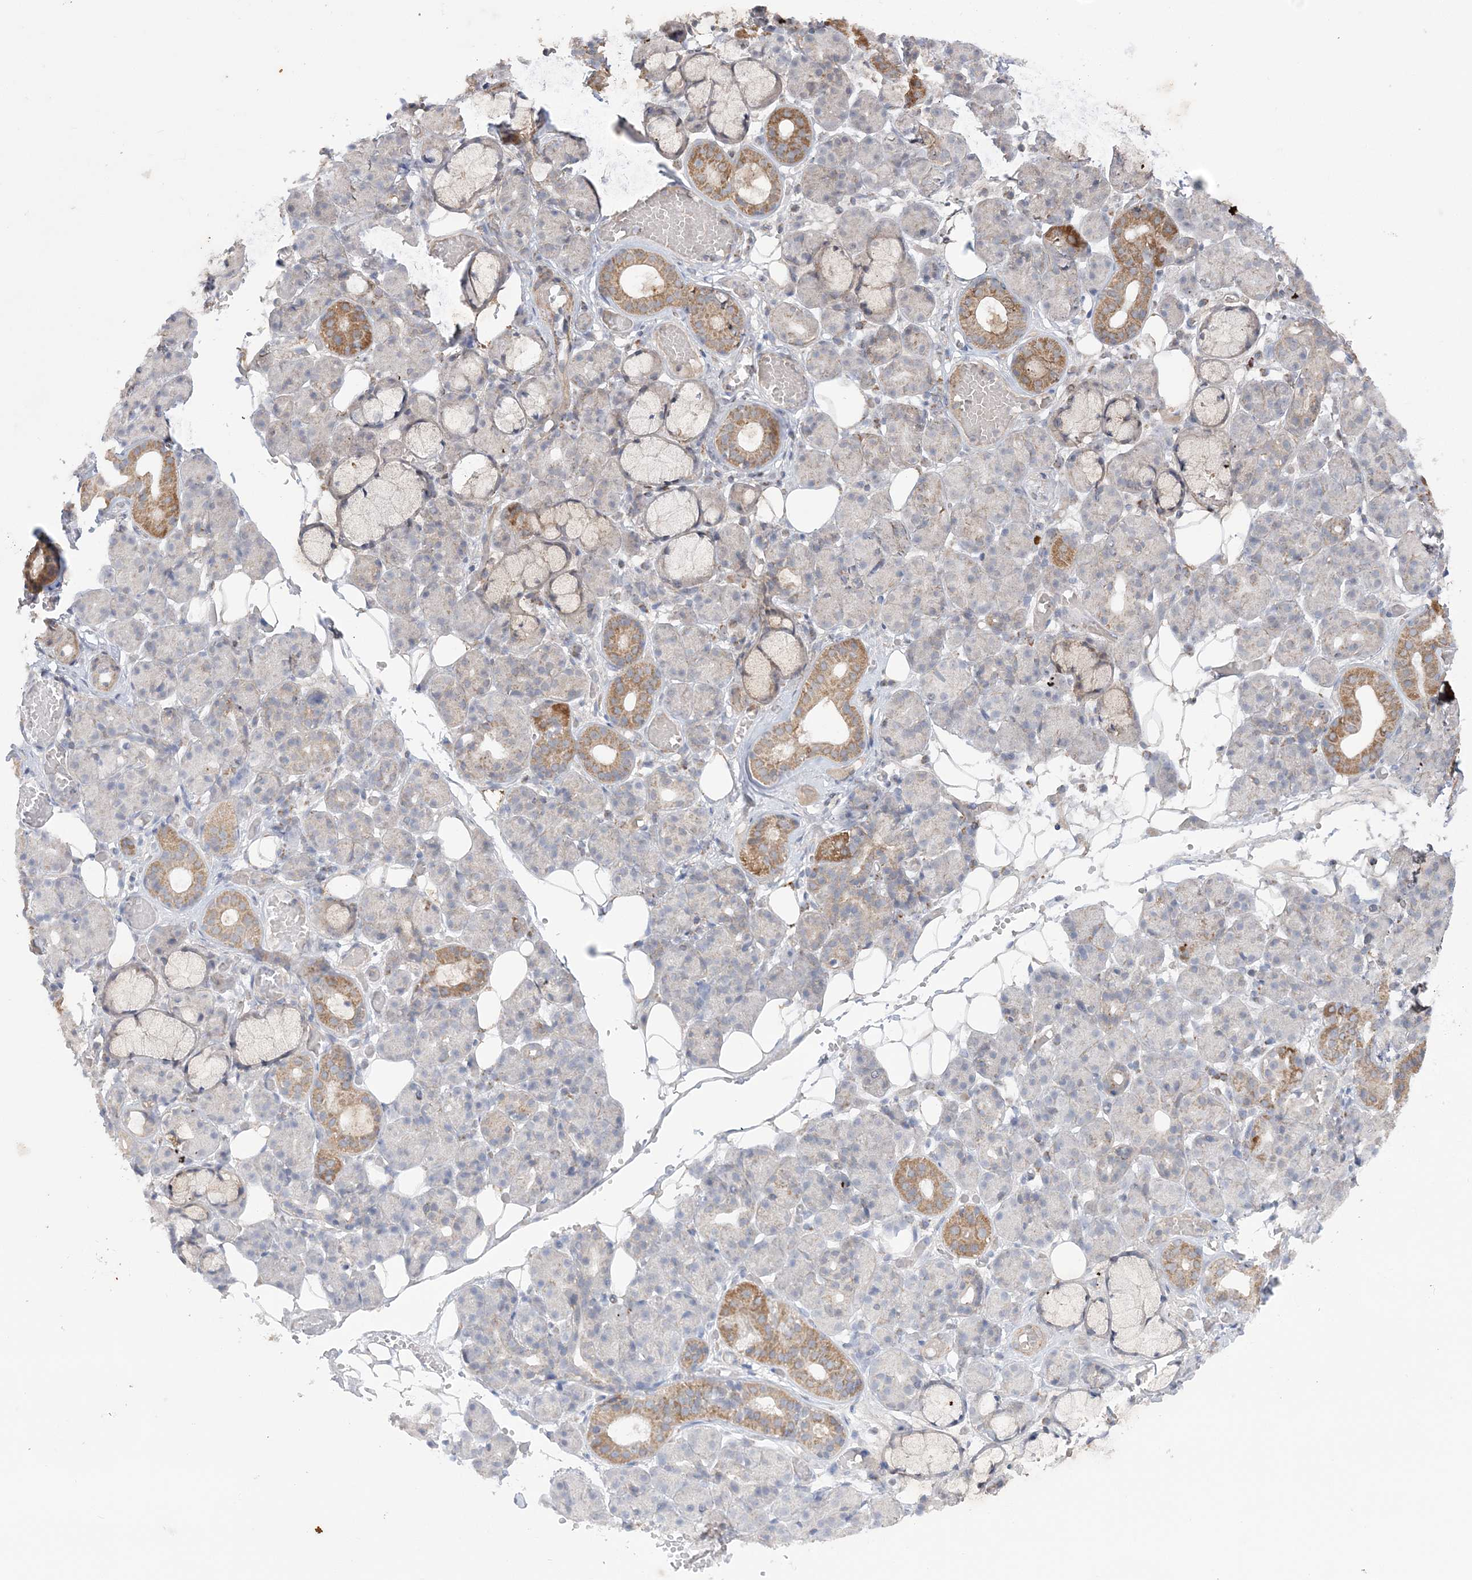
{"staining": {"intensity": "moderate", "quantity": "<25%", "location": "cytoplasmic/membranous"}, "tissue": "salivary gland", "cell_type": "Glandular cells", "image_type": "normal", "snomed": [{"axis": "morphology", "description": "Normal tissue, NOS"}, {"axis": "topography", "description": "Salivary gland"}], "caption": "The image shows a brown stain indicating the presence of a protein in the cytoplasmic/membranous of glandular cells in salivary gland. (Brightfield microscopy of DAB IHC at high magnification).", "gene": "SCLT1", "patient": {"sex": "male", "age": 63}}